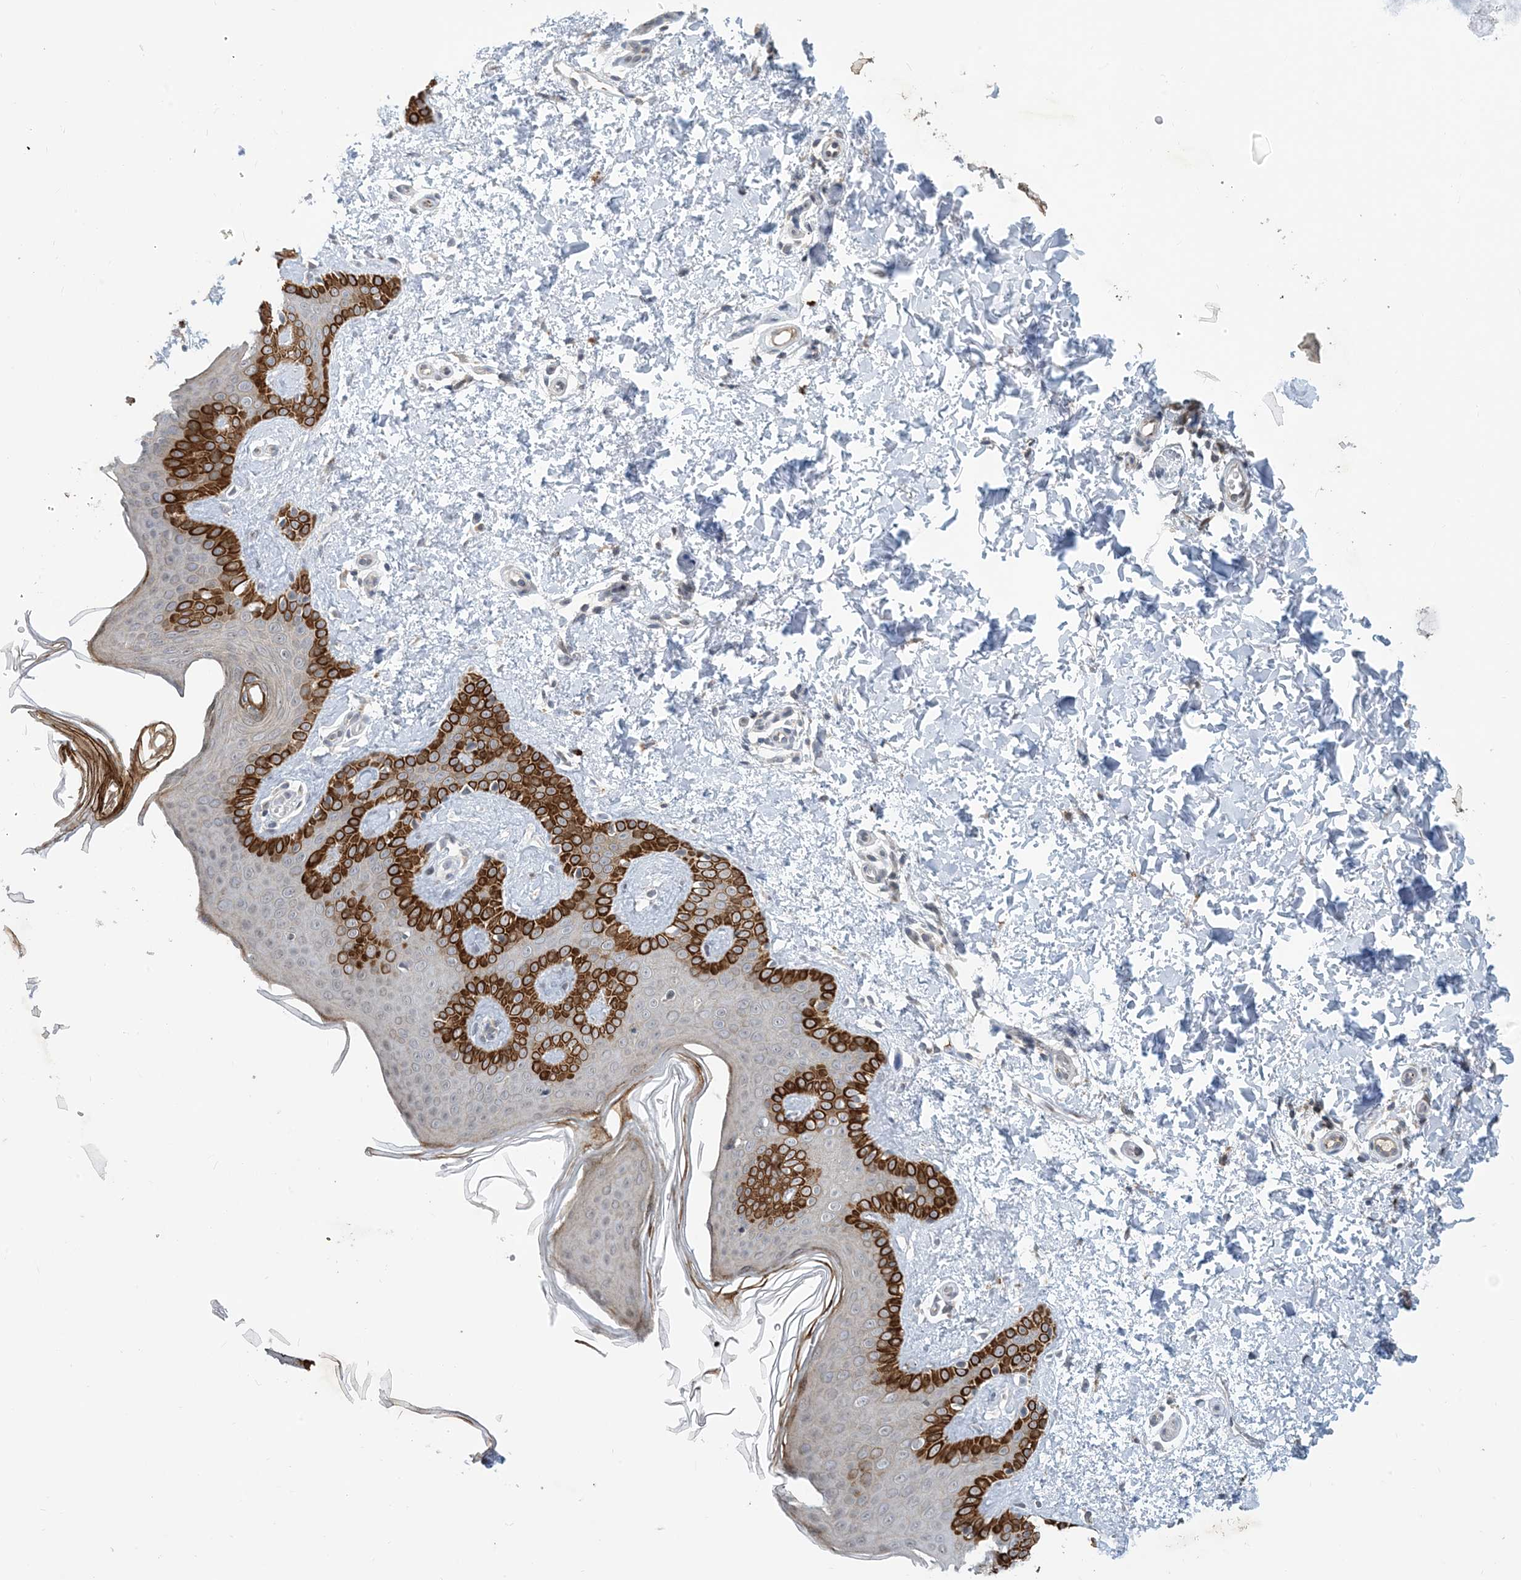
{"staining": {"intensity": "weak", "quantity": ">75%", "location": "cytoplasmic/membranous"}, "tissue": "skin", "cell_type": "Fibroblasts", "image_type": "normal", "snomed": [{"axis": "morphology", "description": "Normal tissue, NOS"}, {"axis": "topography", "description": "Skin"}], "caption": "Fibroblasts exhibit weak cytoplasmic/membranous staining in about >75% of cells in unremarkable skin.", "gene": "TINAG", "patient": {"sex": "male", "age": 36}}